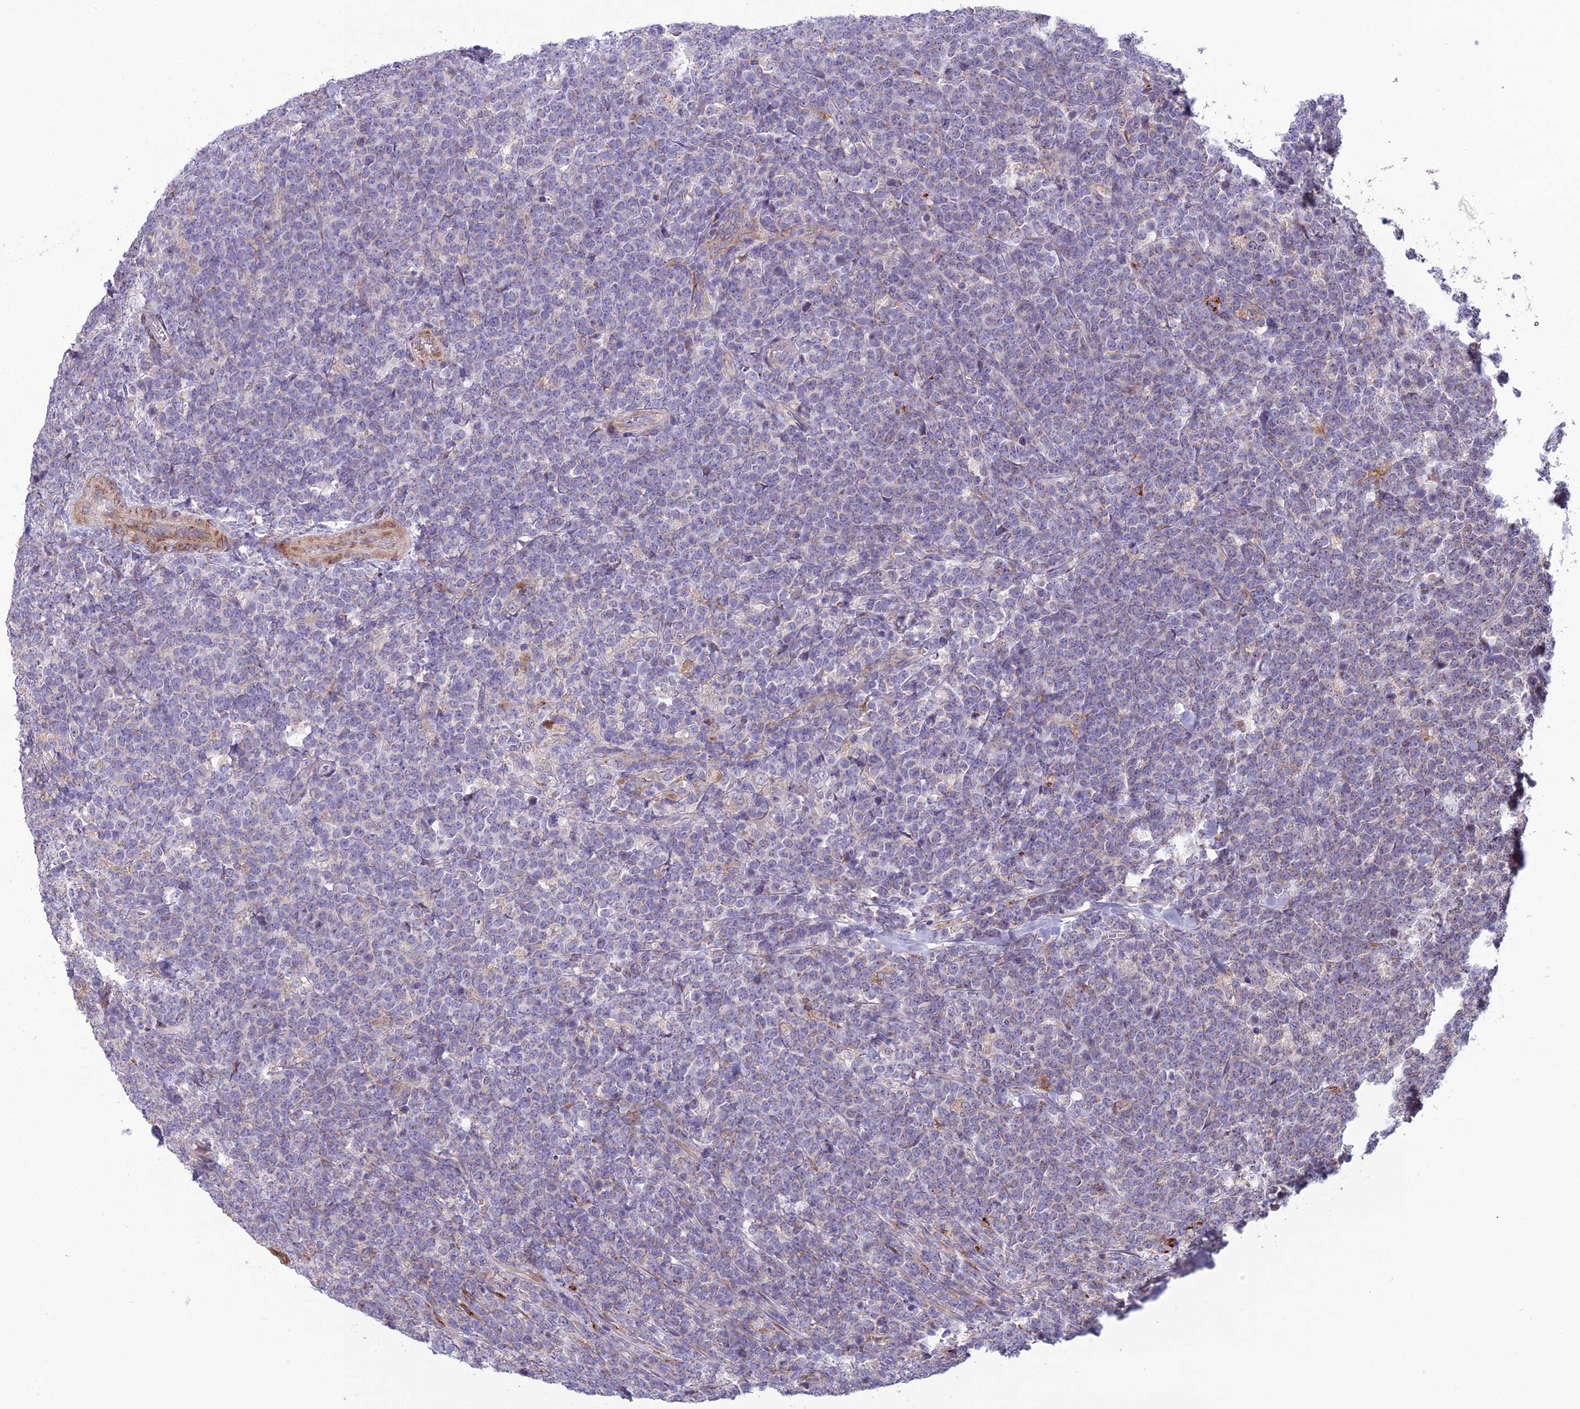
{"staining": {"intensity": "negative", "quantity": "none", "location": "none"}, "tissue": "lymphoma", "cell_type": "Tumor cells", "image_type": "cancer", "snomed": [{"axis": "morphology", "description": "Malignant lymphoma, non-Hodgkin's type, High grade"}, {"axis": "topography", "description": "Small intestine"}], "caption": "DAB (3,3'-diaminobenzidine) immunohistochemical staining of human lymphoma shows no significant positivity in tumor cells. (DAB immunohistochemistry (IHC) visualized using brightfield microscopy, high magnification).", "gene": "NODAL", "patient": {"sex": "male", "age": 8}}